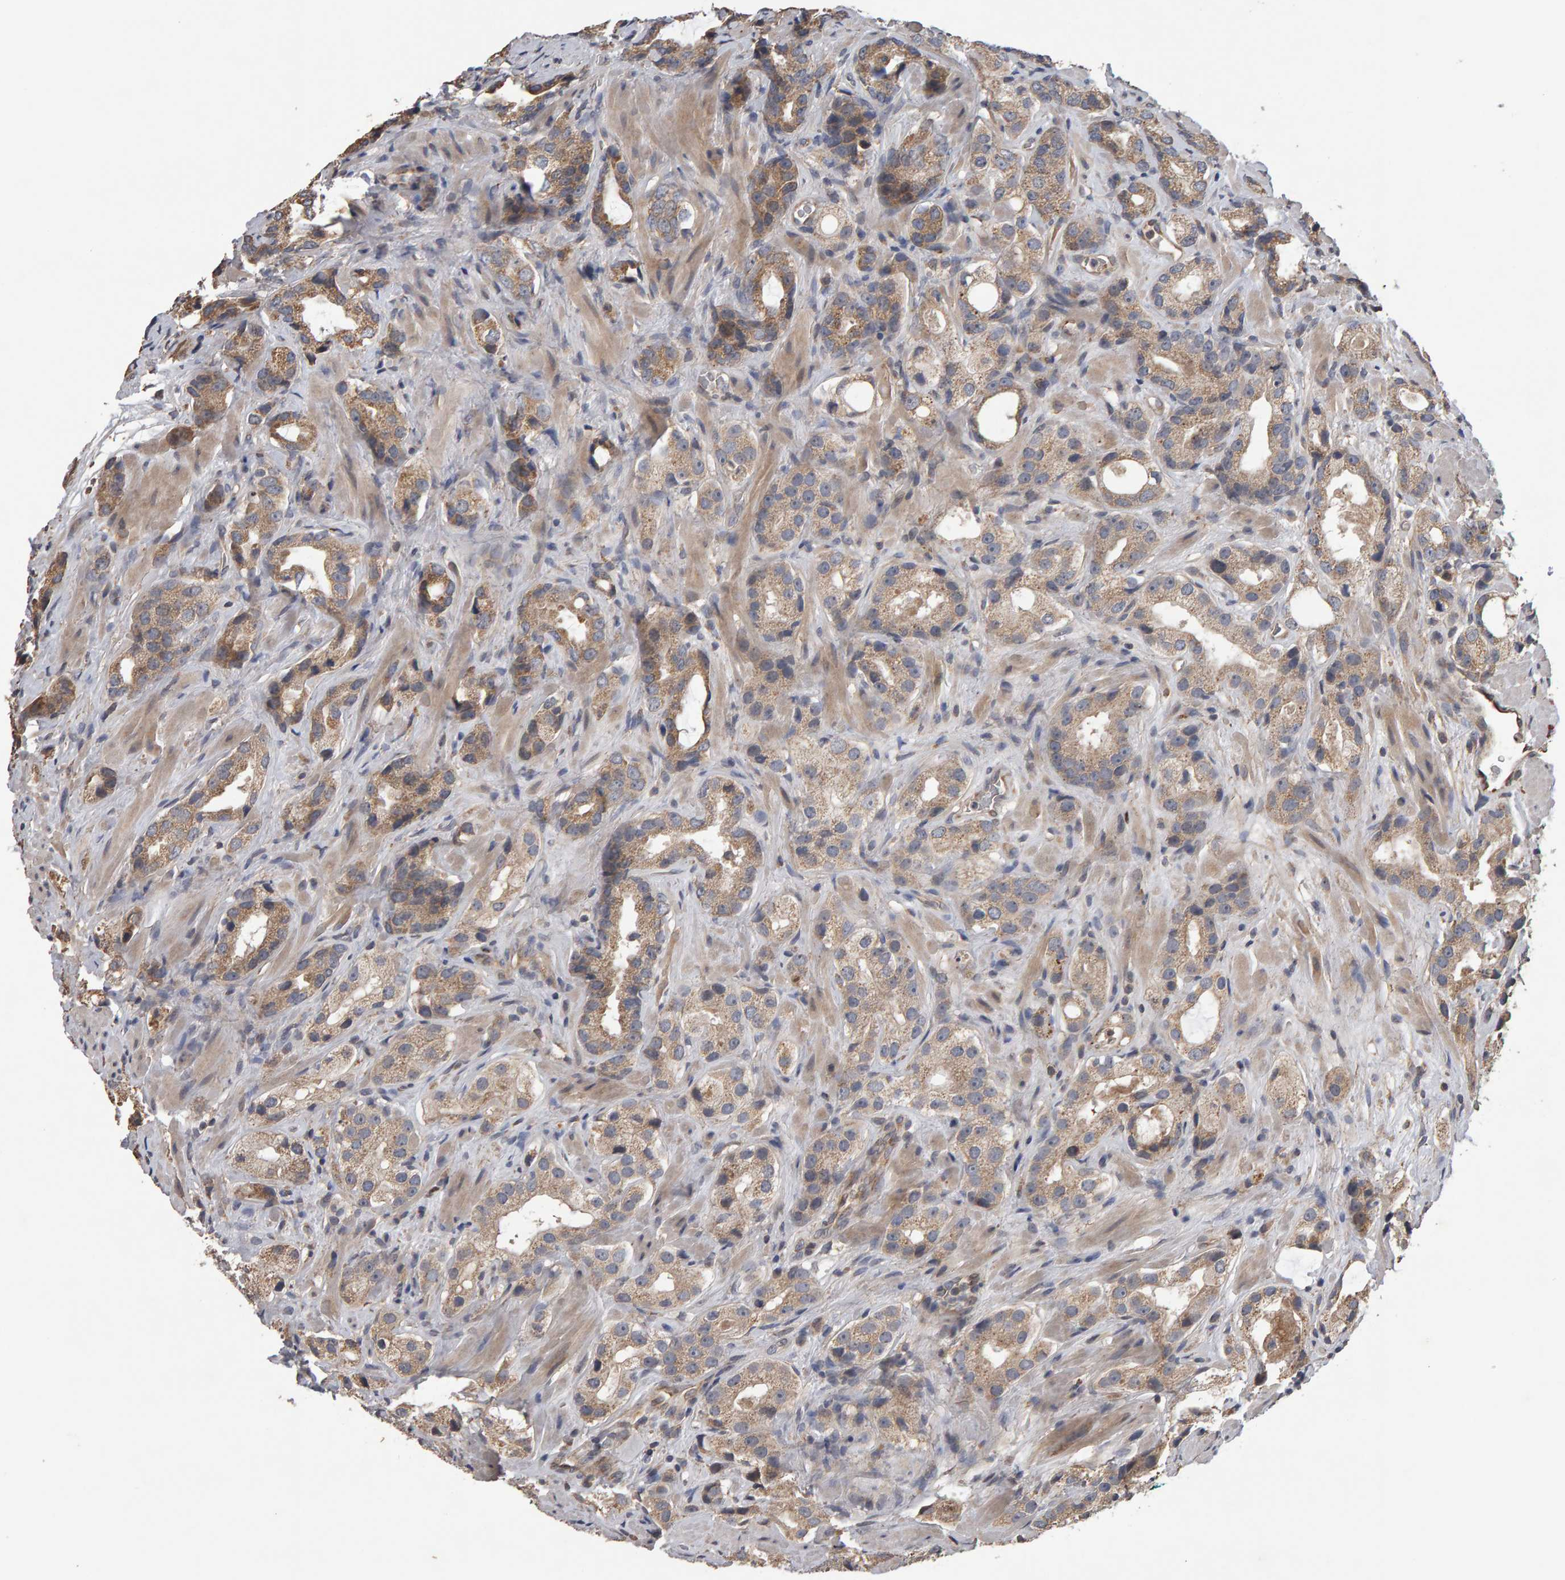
{"staining": {"intensity": "weak", "quantity": ">75%", "location": "cytoplasmic/membranous"}, "tissue": "prostate cancer", "cell_type": "Tumor cells", "image_type": "cancer", "snomed": [{"axis": "morphology", "description": "Adenocarcinoma, High grade"}, {"axis": "topography", "description": "Prostate"}], "caption": "High-grade adenocarcinoma (prostate) tissue exhibits weak cytoplasmic/membranous staining in approximately >75% of tumor cells The protein of interest is shown in brown color, while the nuclei are stained blue.", "gene": "COASY", "patient": {"sex": "male", "age": 63}}